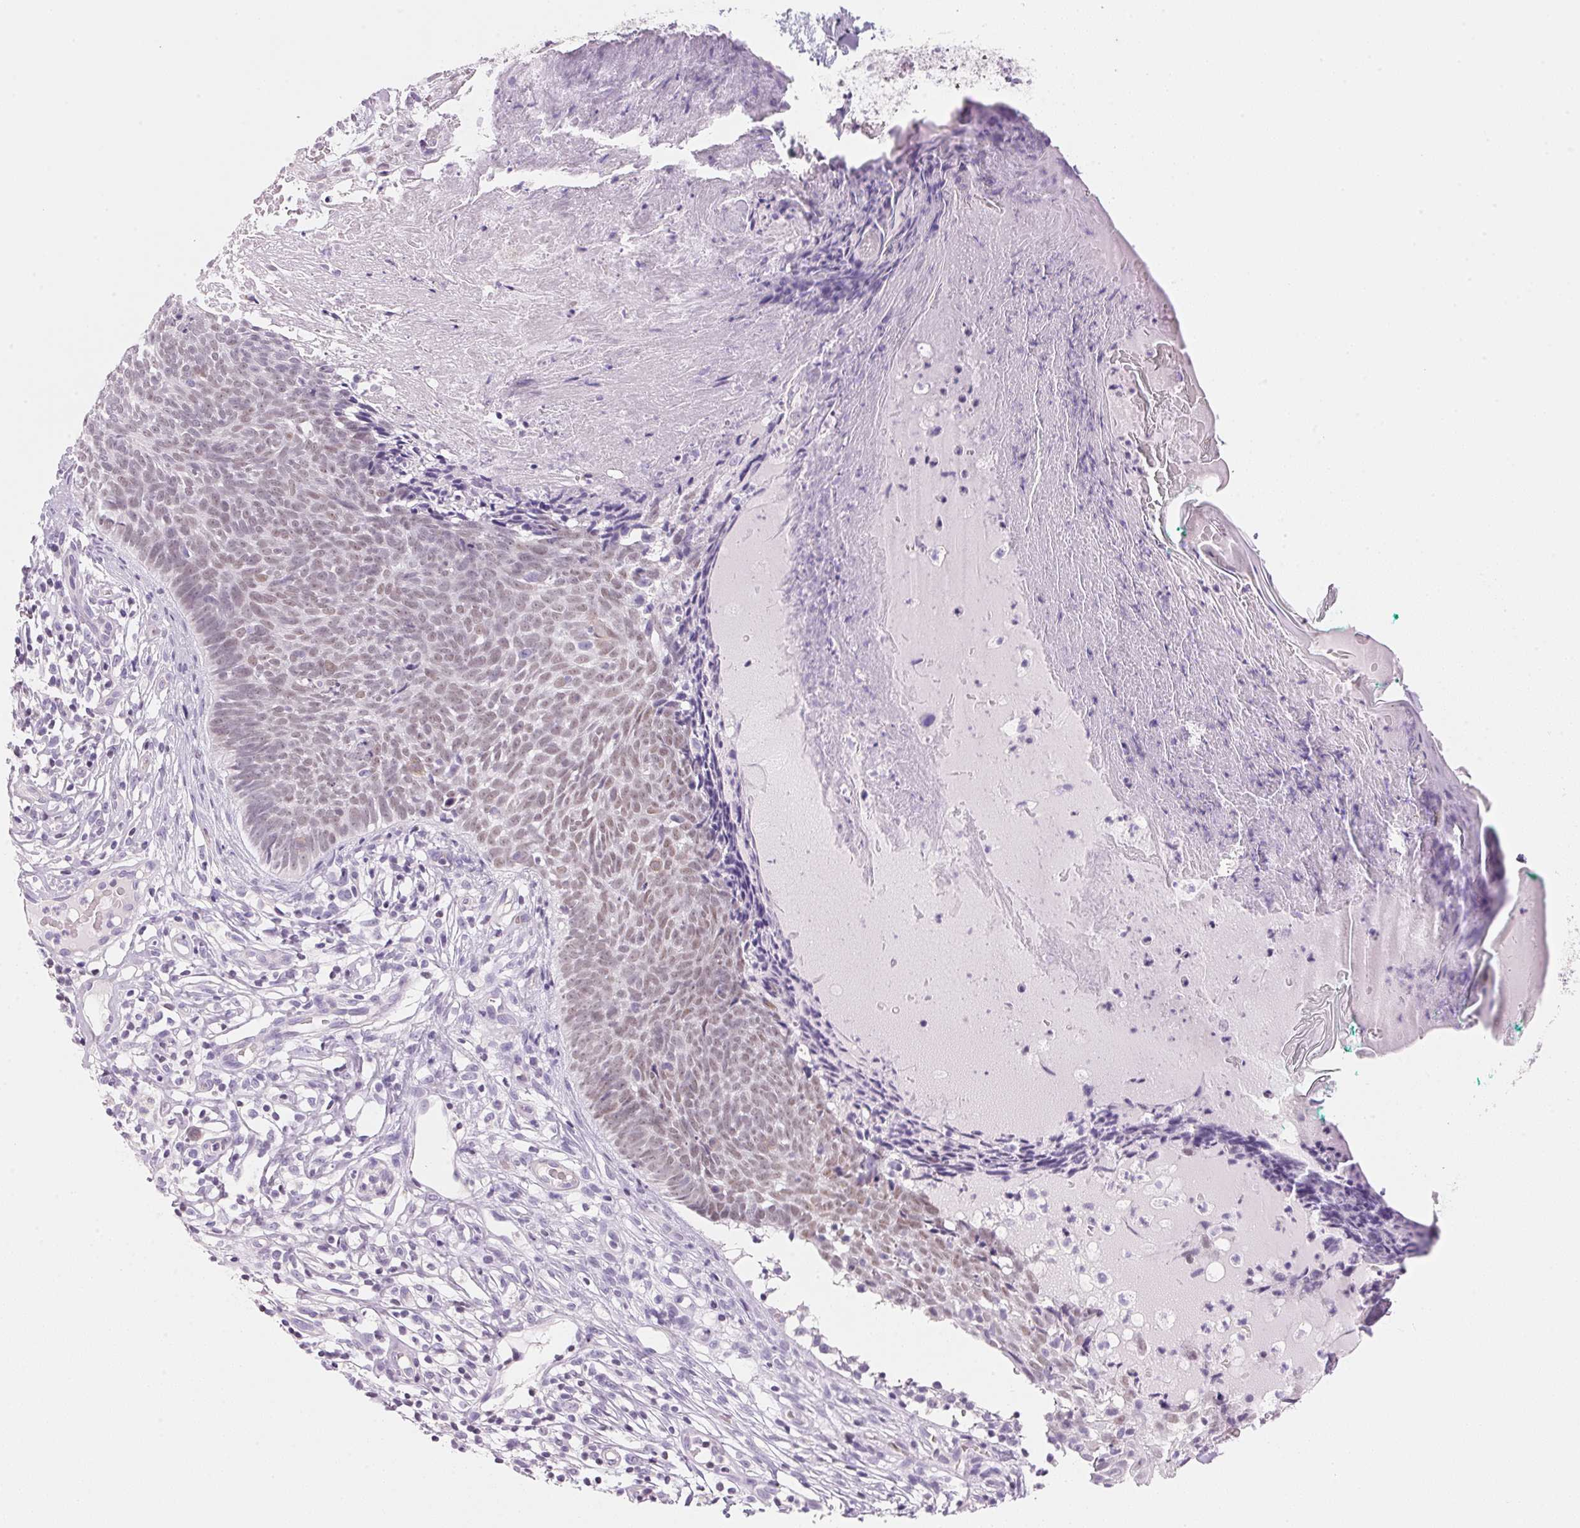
{"staining": {"intensity": "weak", "quantity": "25%-75%", "location": "nuclear"}, "tissue": "skin cancer", "cell_type": "Tumor cells", "image_type": "cancer", "snomed": [{"axis": "morphology", "description": "Basal cell carcinoma"}, {"axis": "topography", "description": "Skin"}], "caption": "Protein staining of skin cancer (basal cell carcinoma) tissue shows weak nuclear positivity in about 25%-75% of tumor cells.", "gene": "CYP11B1", "patient": {"sex": "male", "age": 85}}